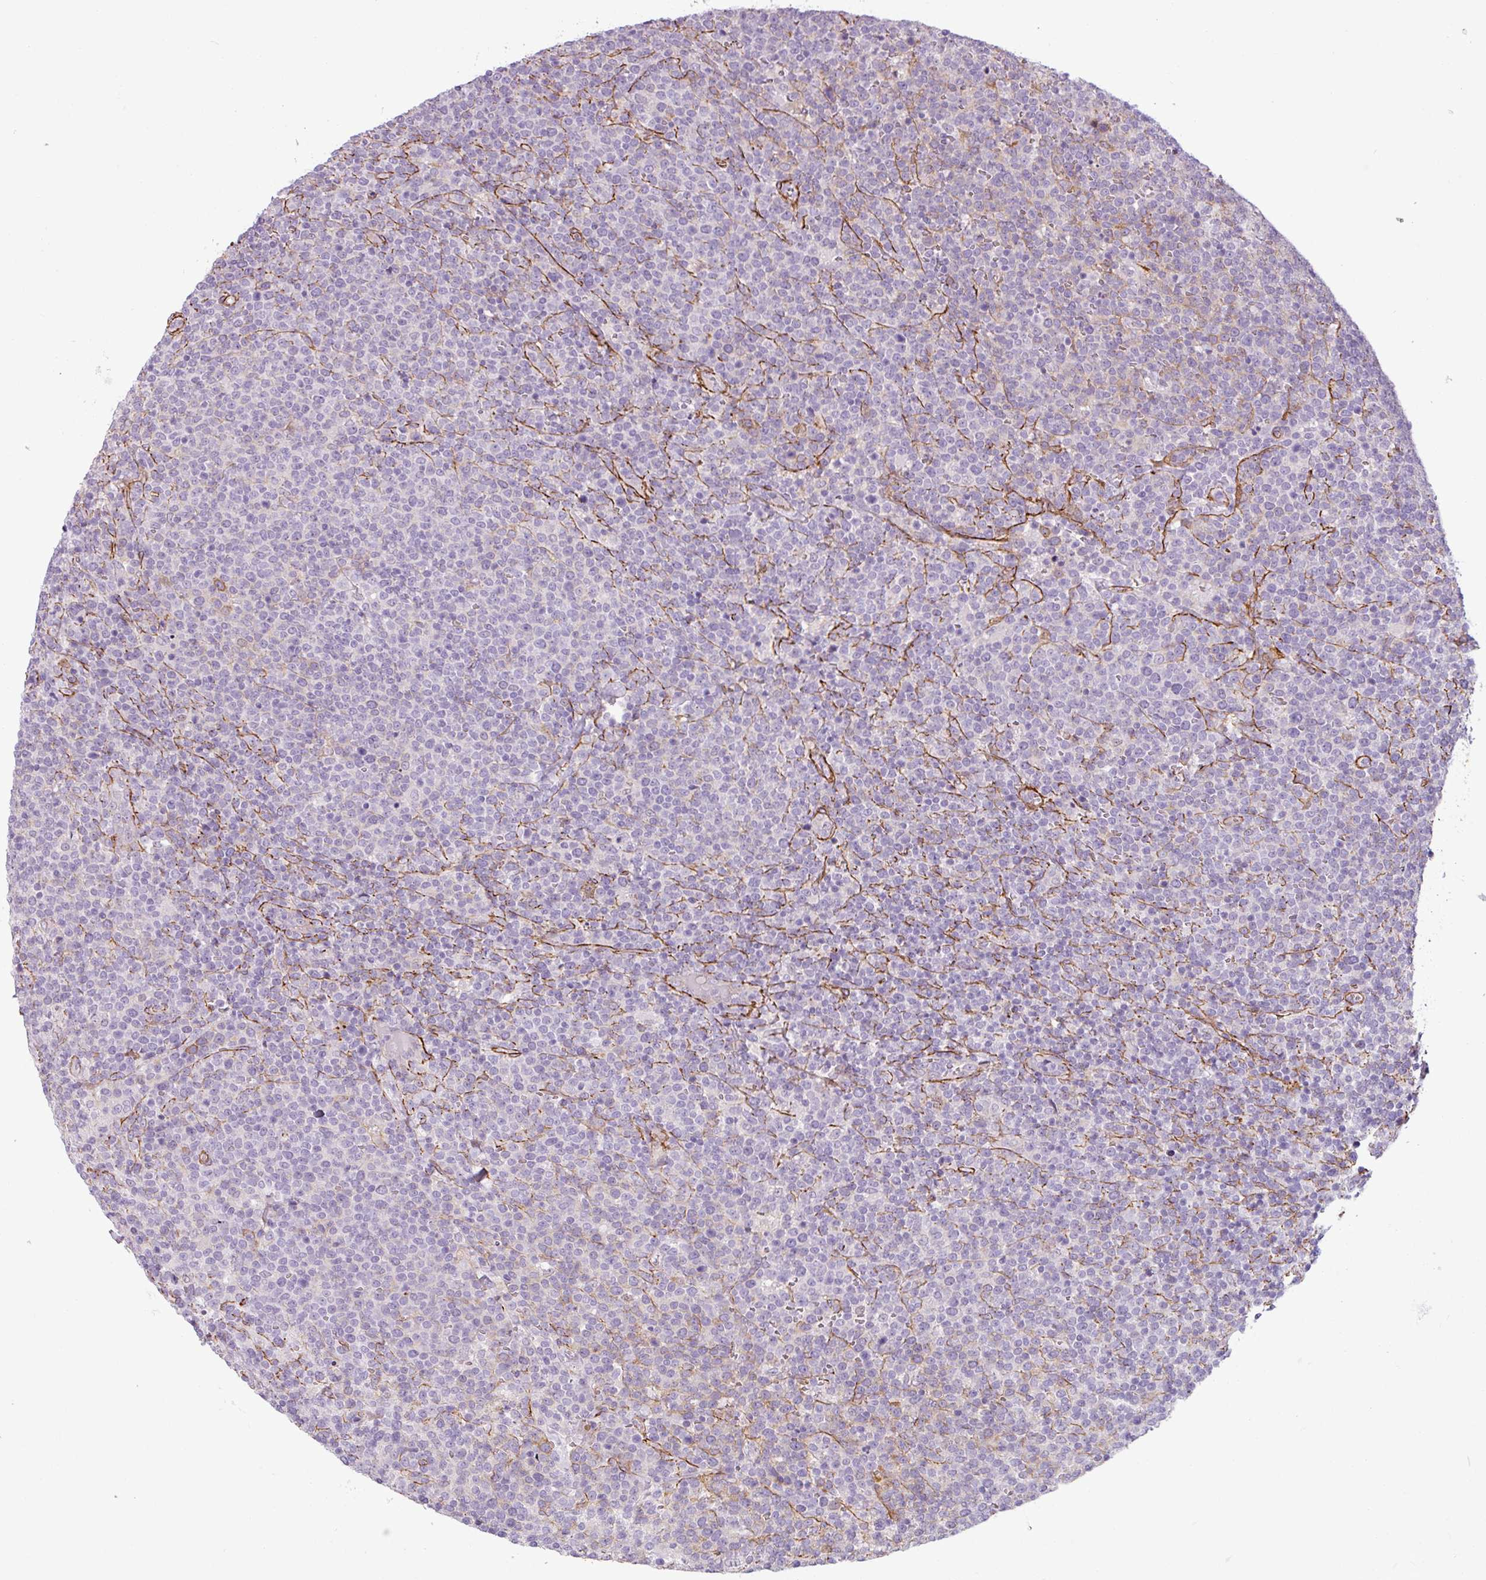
{"staining": {"intensity": "negative", "quantity": "none", "location": "none"}, "tissue": "lymphoma", "cell_type": "Tumor cells", "image_type": "cancer", "snomed": [{"axis": "morphology", "description": "Malignant lymphoma, non-Hodgkin's type, High grade"}, {"axis": "topography", "description": "Lymph node"}], "caption": "This micrograph is of lymphoma stained with IHC to label a protein in brown with the nuclei are counter-stained blue. There is no expression in tumor cells.", "gene": "ATP10A", "patient": {"sex": "male", "age": 61}}